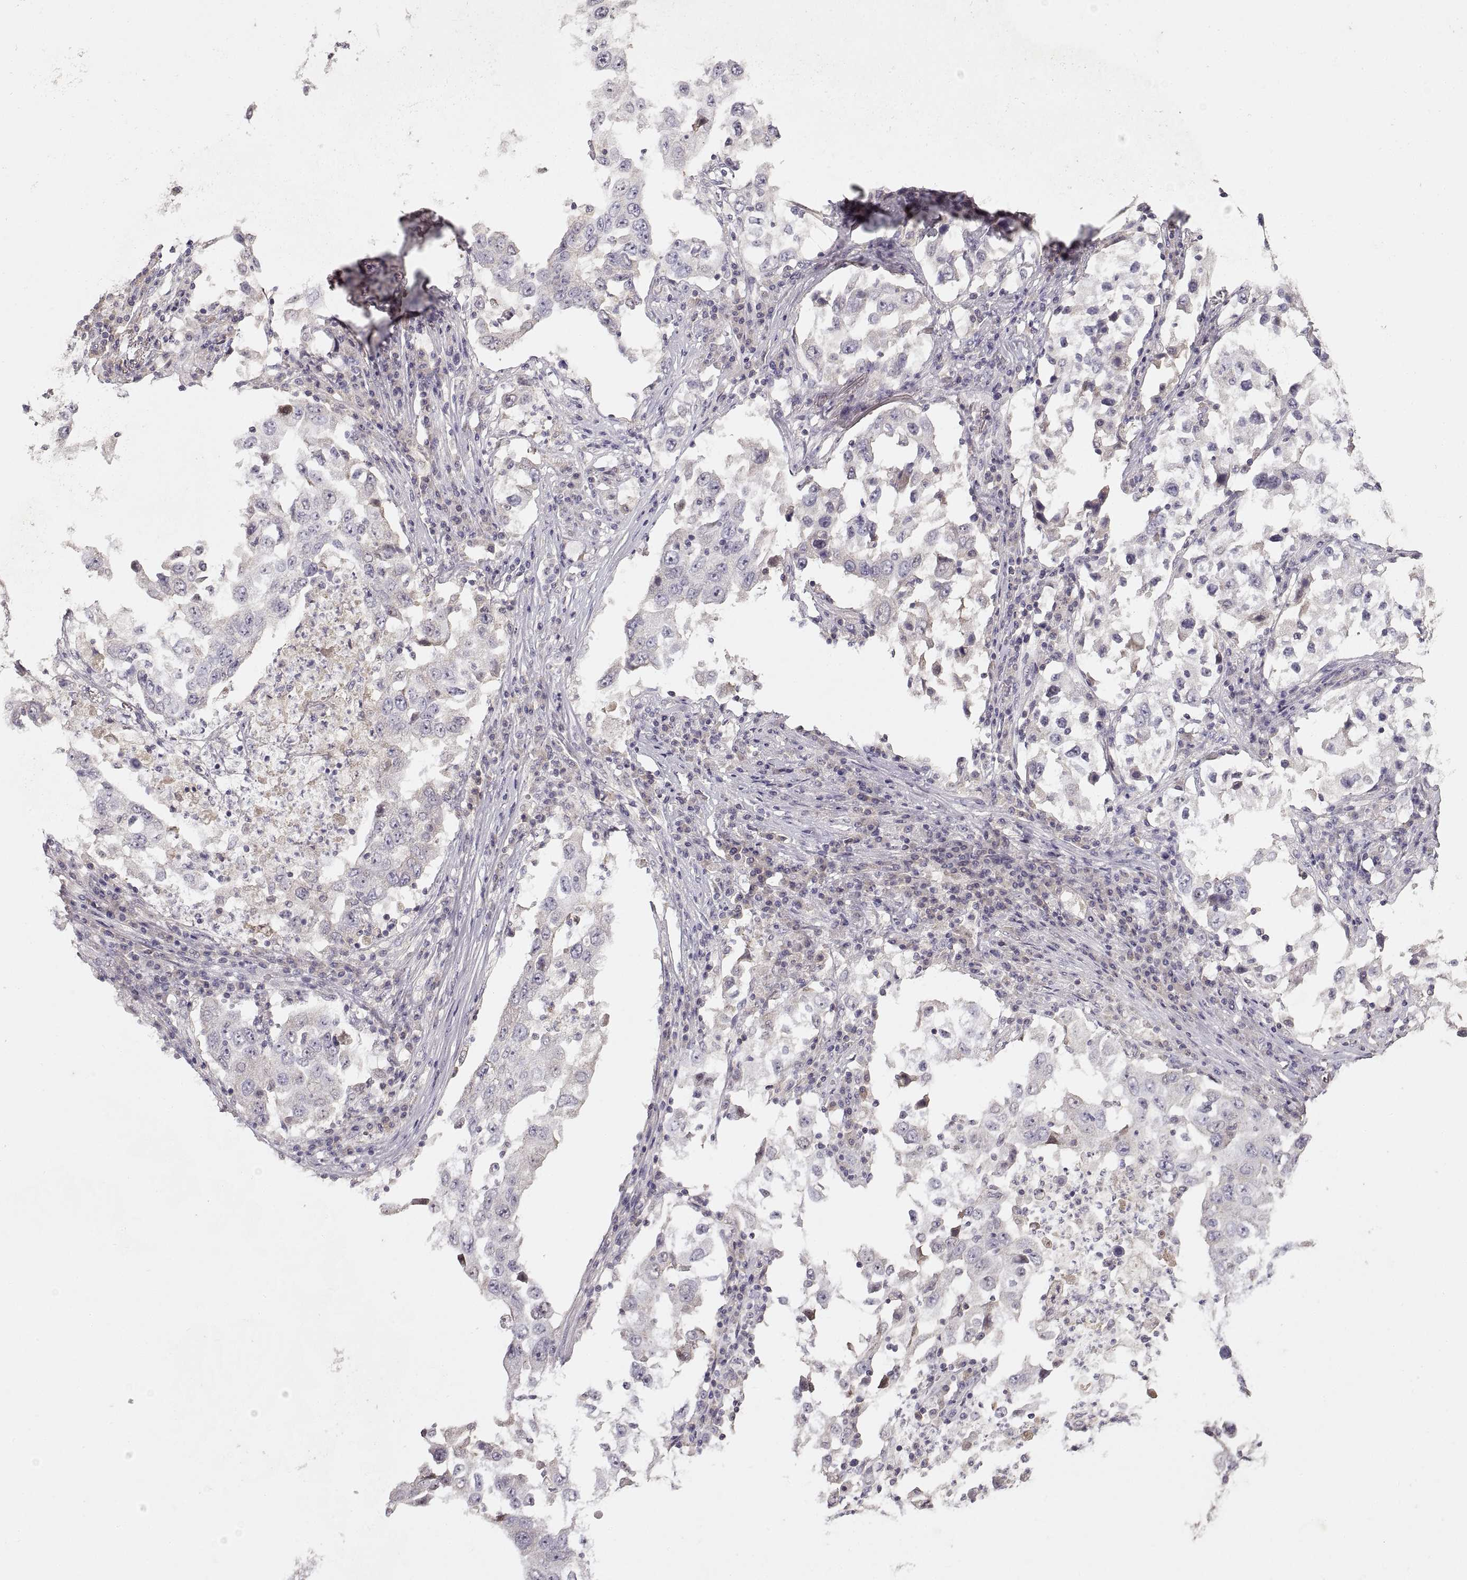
{"staining": {"intensity": "negative", "quantity": "none", "location": "none"}, "tissue": "lung cancer", "cell_type": "Tumor cells", "image_type": "cancer", "snomed": [{"axis": "morphology", "description": "Adenocarcinoma, NOS"}, {"axis": "topography", "description": "Lung"}], "caption": "The immunohistochemistry (IHC) micrograph has no significant positivity in tumor cells of adenocarcinoma (lung) tissue.", "gene": "ADAM11", "patient": {"sex": "male", "age": 73}}